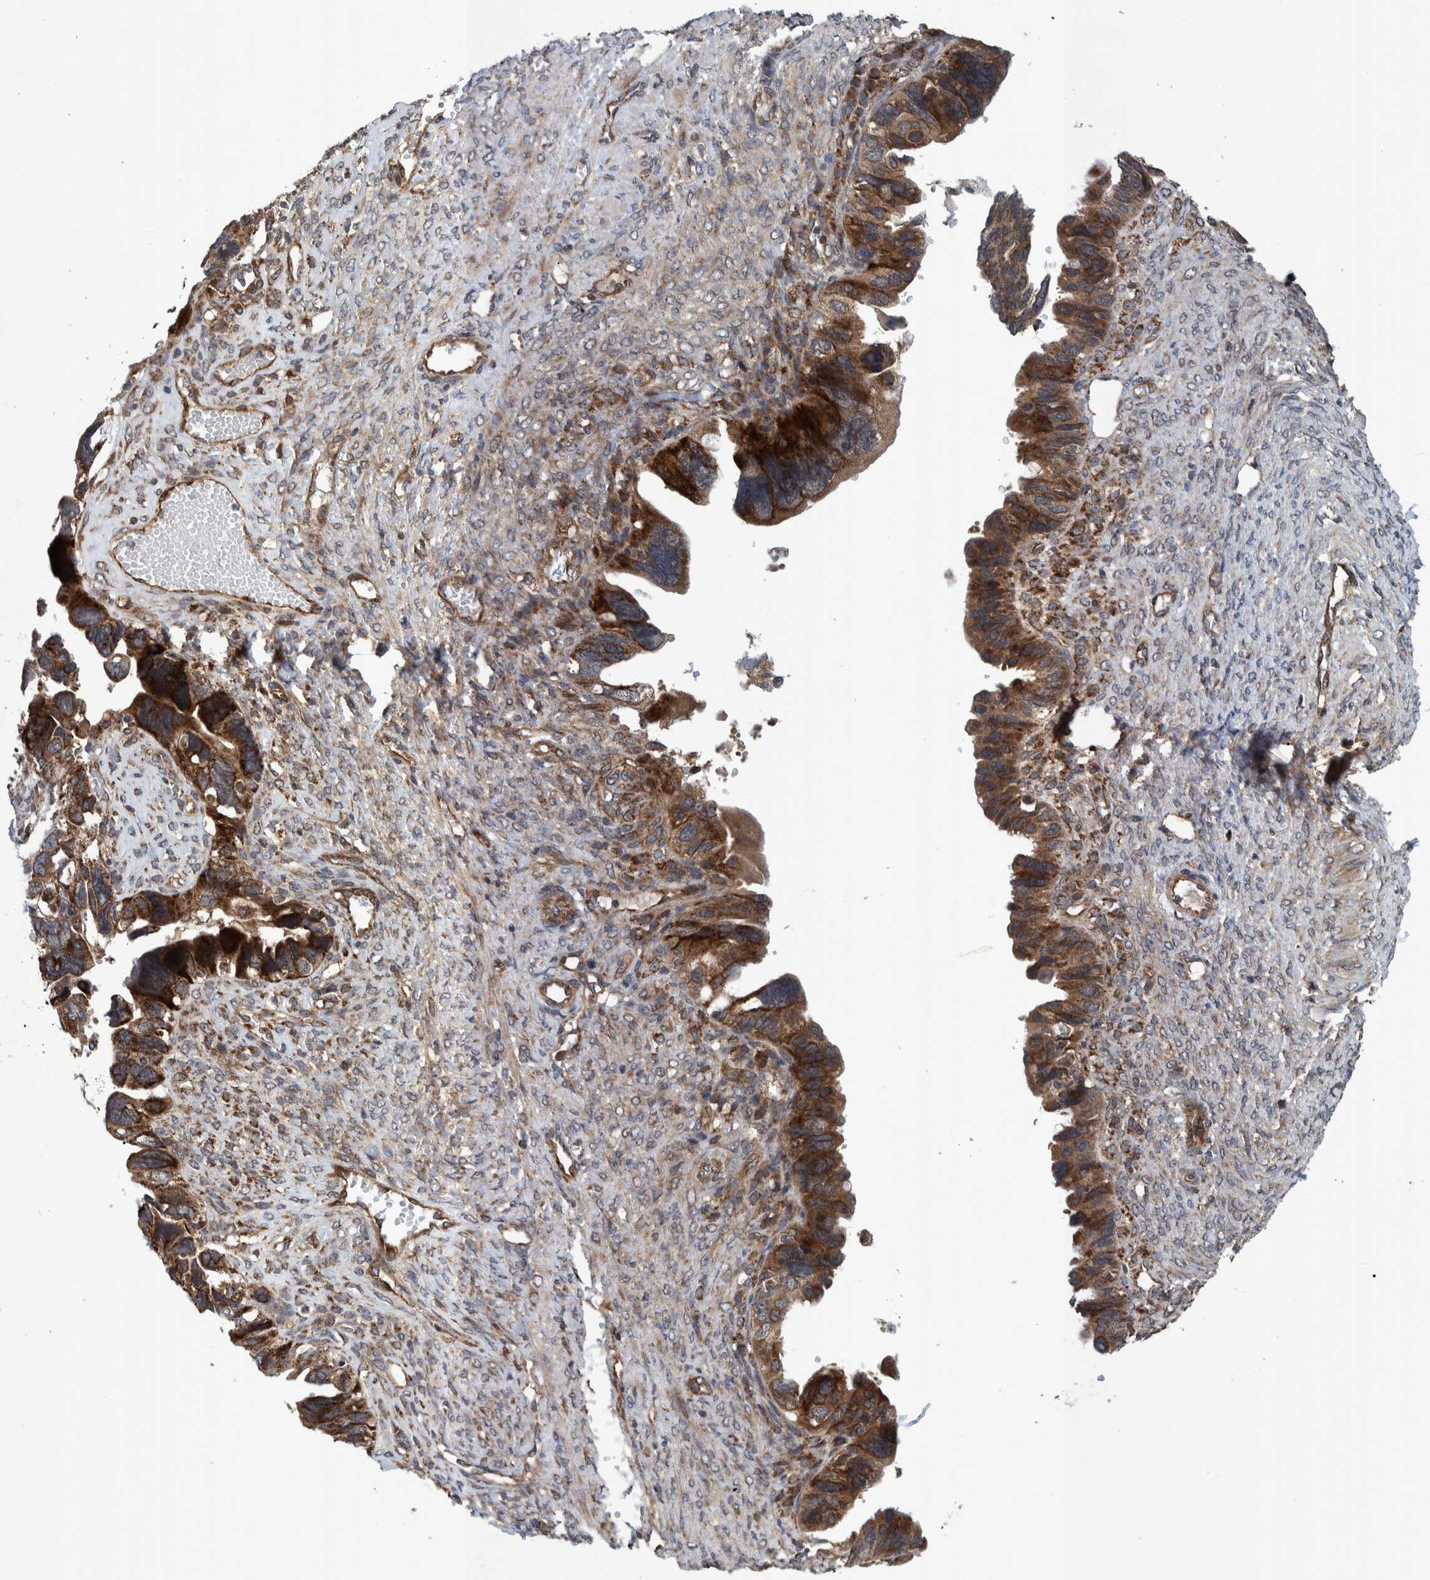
{"staining": {"intensity": "strong", "quantity": ">75%", "location": "cytoplasmic/membranous"}, "tissue": "ovarian cancer", "cell_type": "Tumor cells", "image_type": "cancer", "snomed": [{"axis": "morphology", "description": "Cystadenocarcinoma, serous, NOS"}, {"axis": "topography", "description": "Ovary"}], "caption": "Ovarian cancer stained with DAB immunohistochemistry (IHC) exhibits high levels of strong cytoplasmic/membranous positivity in about >75% of tumor cells. Using DAB (3,3'-diaminobenzidine) (brown) and hematoxylin (blue) stains, captured at high magnification using brightfield microscopy.", "gene": "MRPS7", "patient": {"sex": "female", "age": 79}}